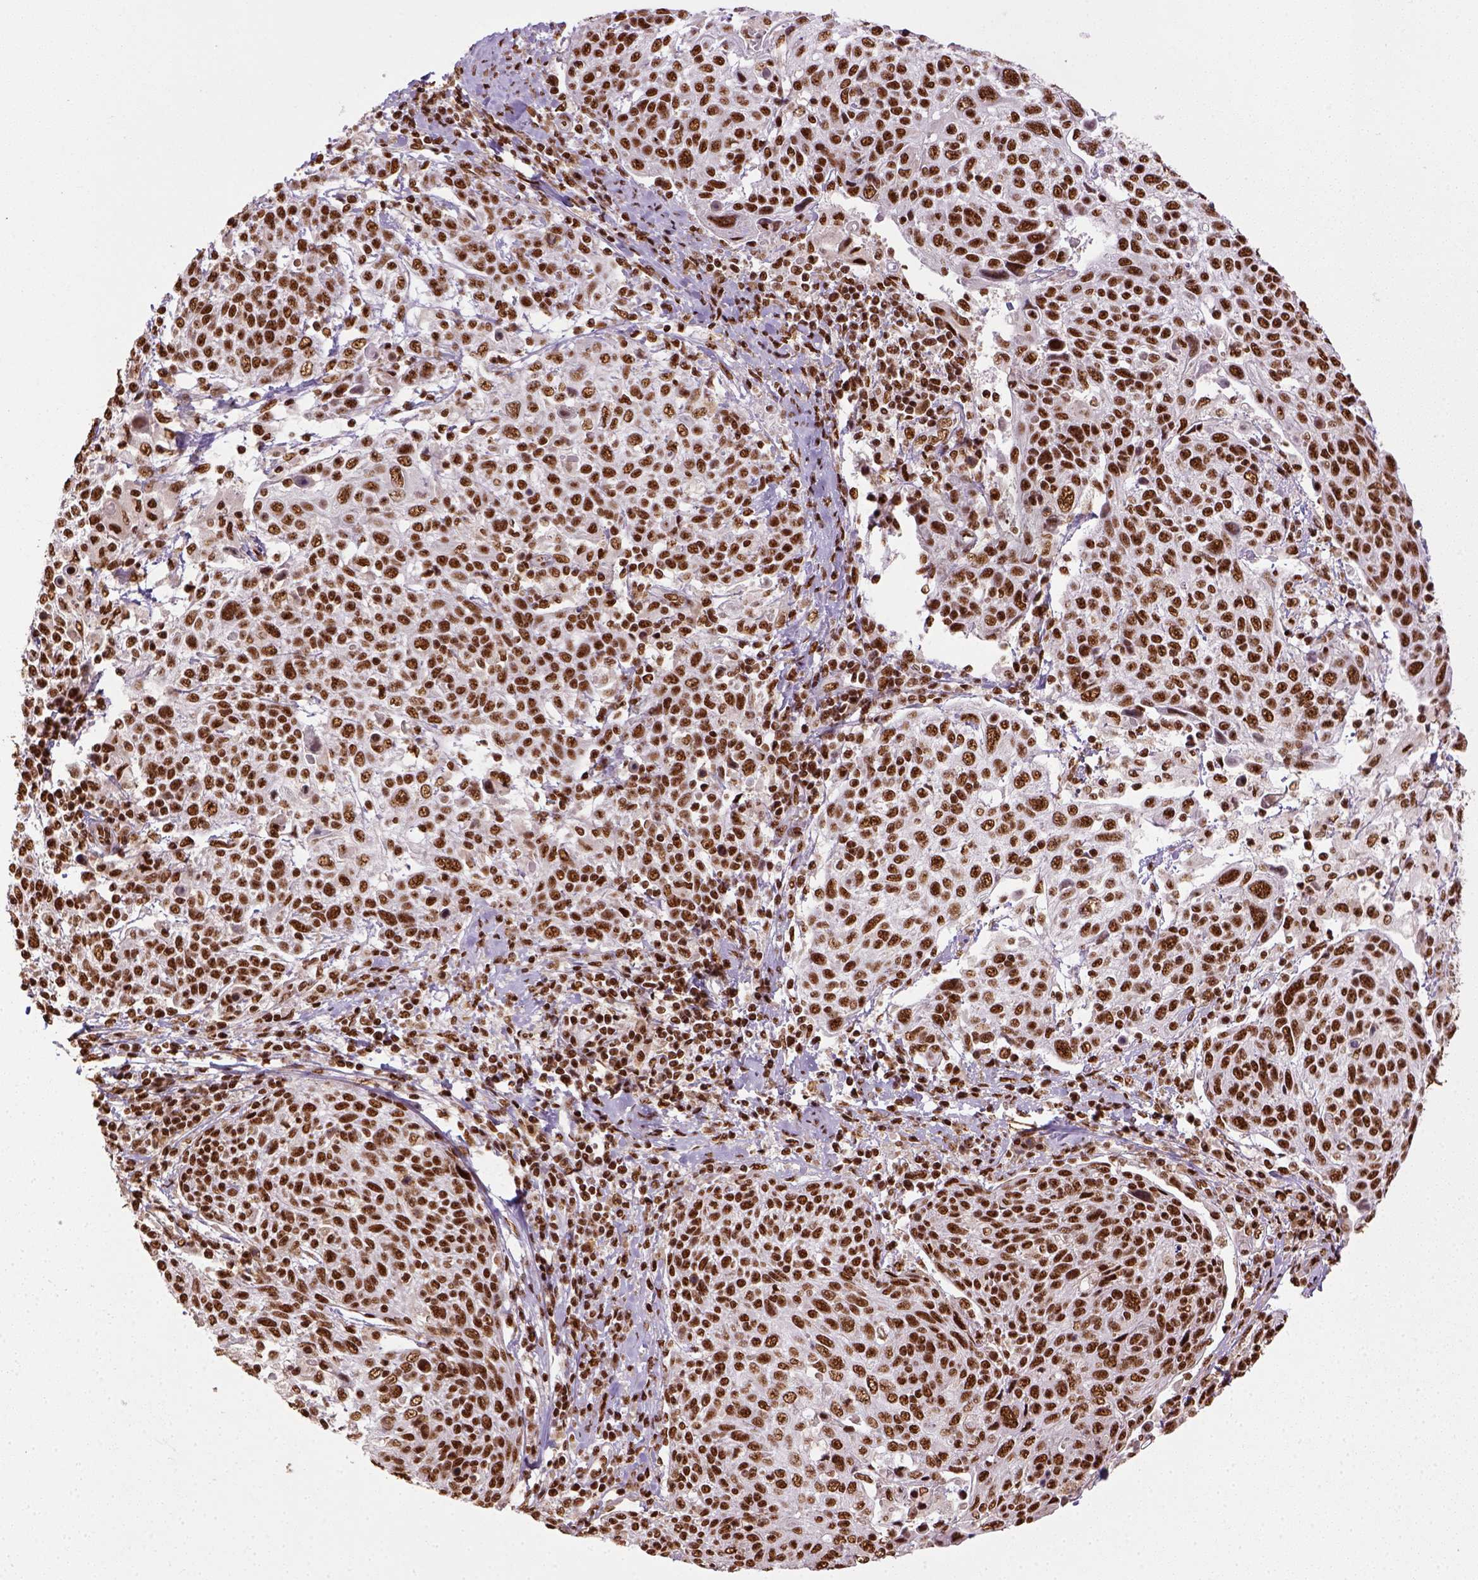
{"staining": {"intensity": "strong", "quantity": ">75%", "location": "nuclear"}, "tissue": "cervical cancer", "cell_type": "Tumor cells", "image_type": "cancer", "snomed": [{"axis": "morphology", "description": "Squamous cell carcinoma, NOS"}, {"axis": "topography", "description": "Cervix"}], "caption": "A brown stain highlights strong nuclear expression of a protein in cervical squamous cell carcinoma tumor cells.", "gene": "CCAR1", "patient": {"sex": "female", "age": 61}}